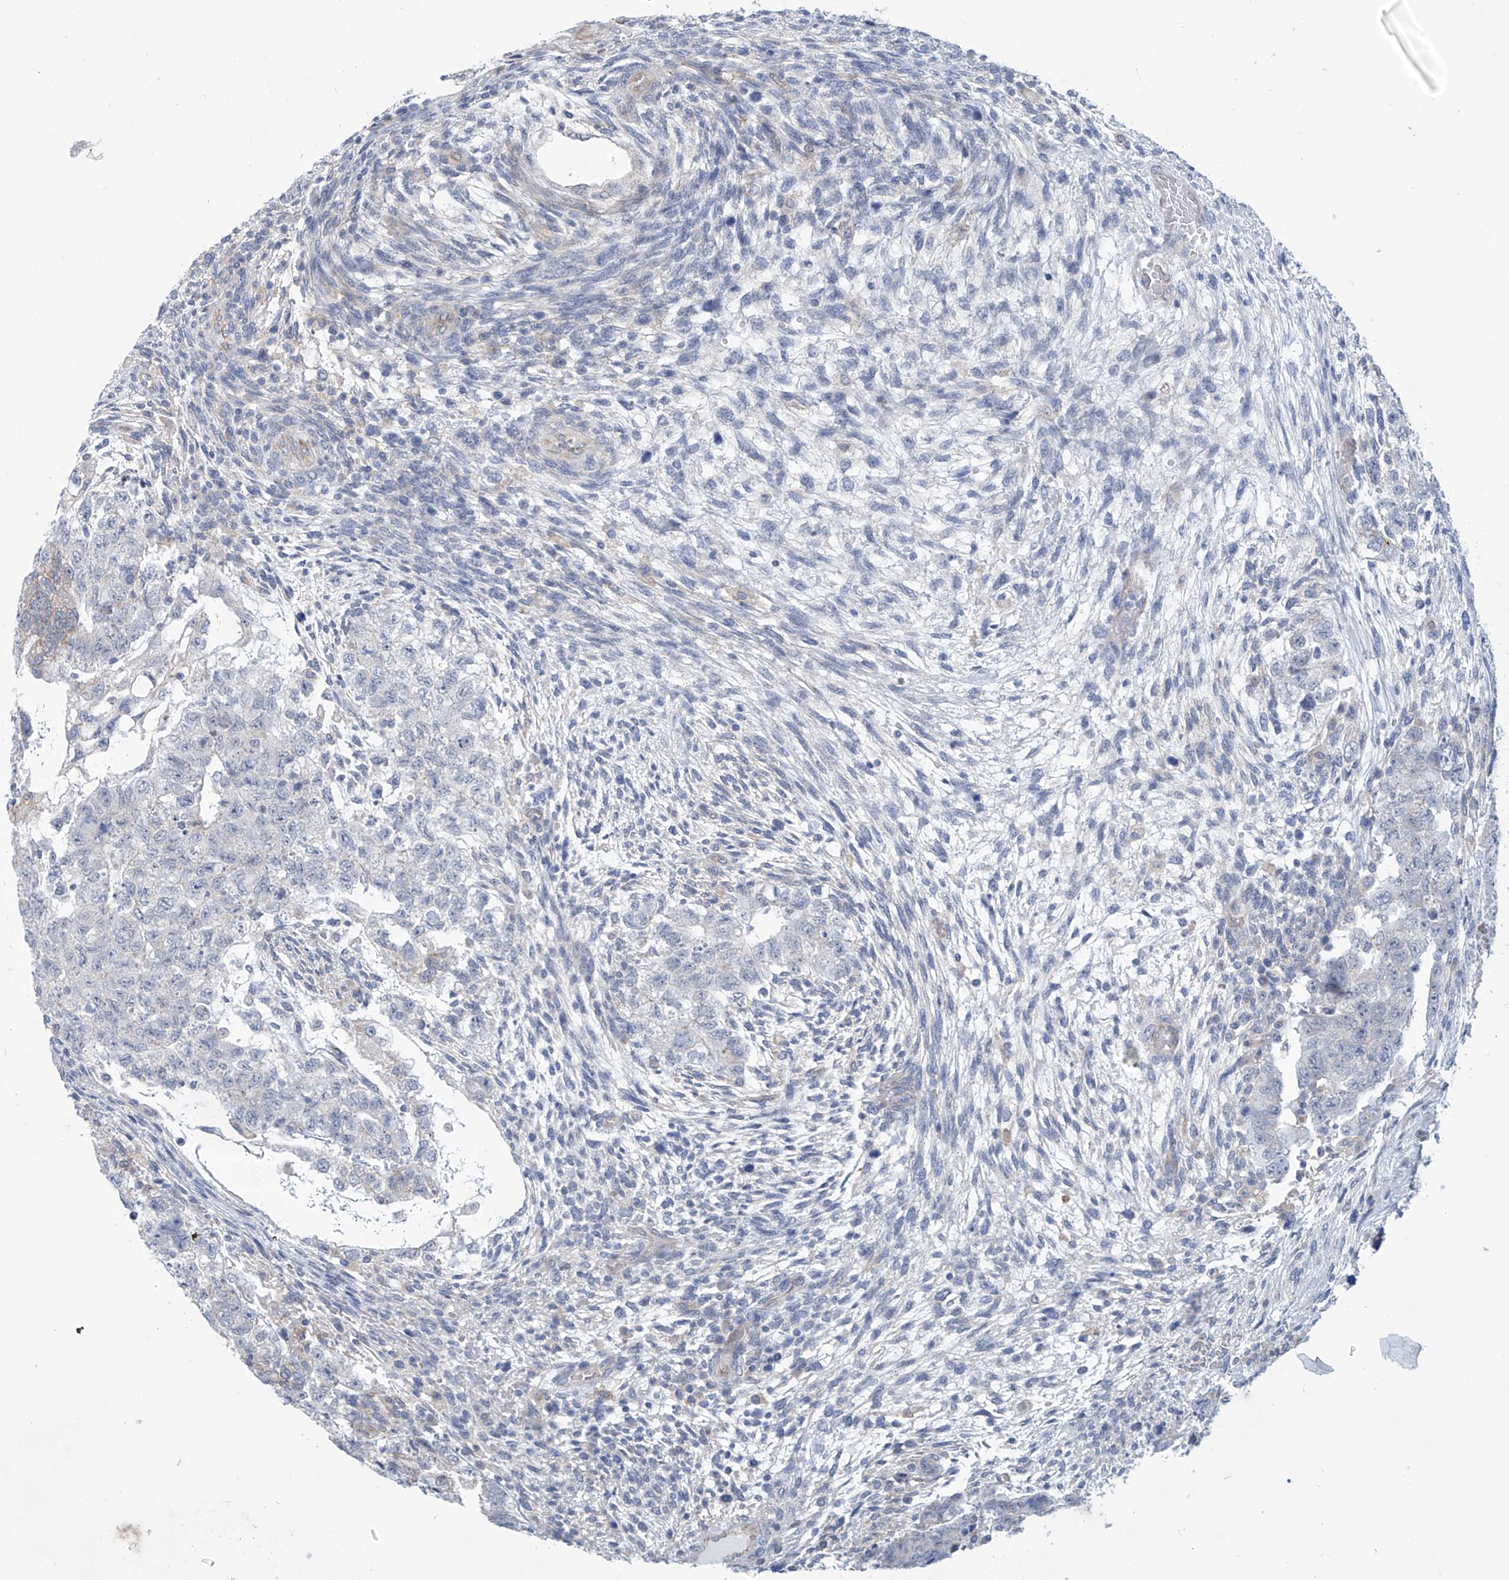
{"staining": {"intensity": "negative", "quantity": "none", "location": "none"}, "tissue": "testis cancer", "cell_type": "Tumor cells", "image_type": "cancer", "snomed": [{"axis": "morphology", "description": "Carcinoma, Embryonal, NOS"}, {"axis": "topography", "description": "Testis"}], "caption": "High power microscopy histopathology image of an immunohistochemistry (IHC) micrograph of testis embryonal carcinoma, revealing no significant staining in tumor cells.", "gene": "ABHD13", "patient": {"sex": "male", "age": 36}}